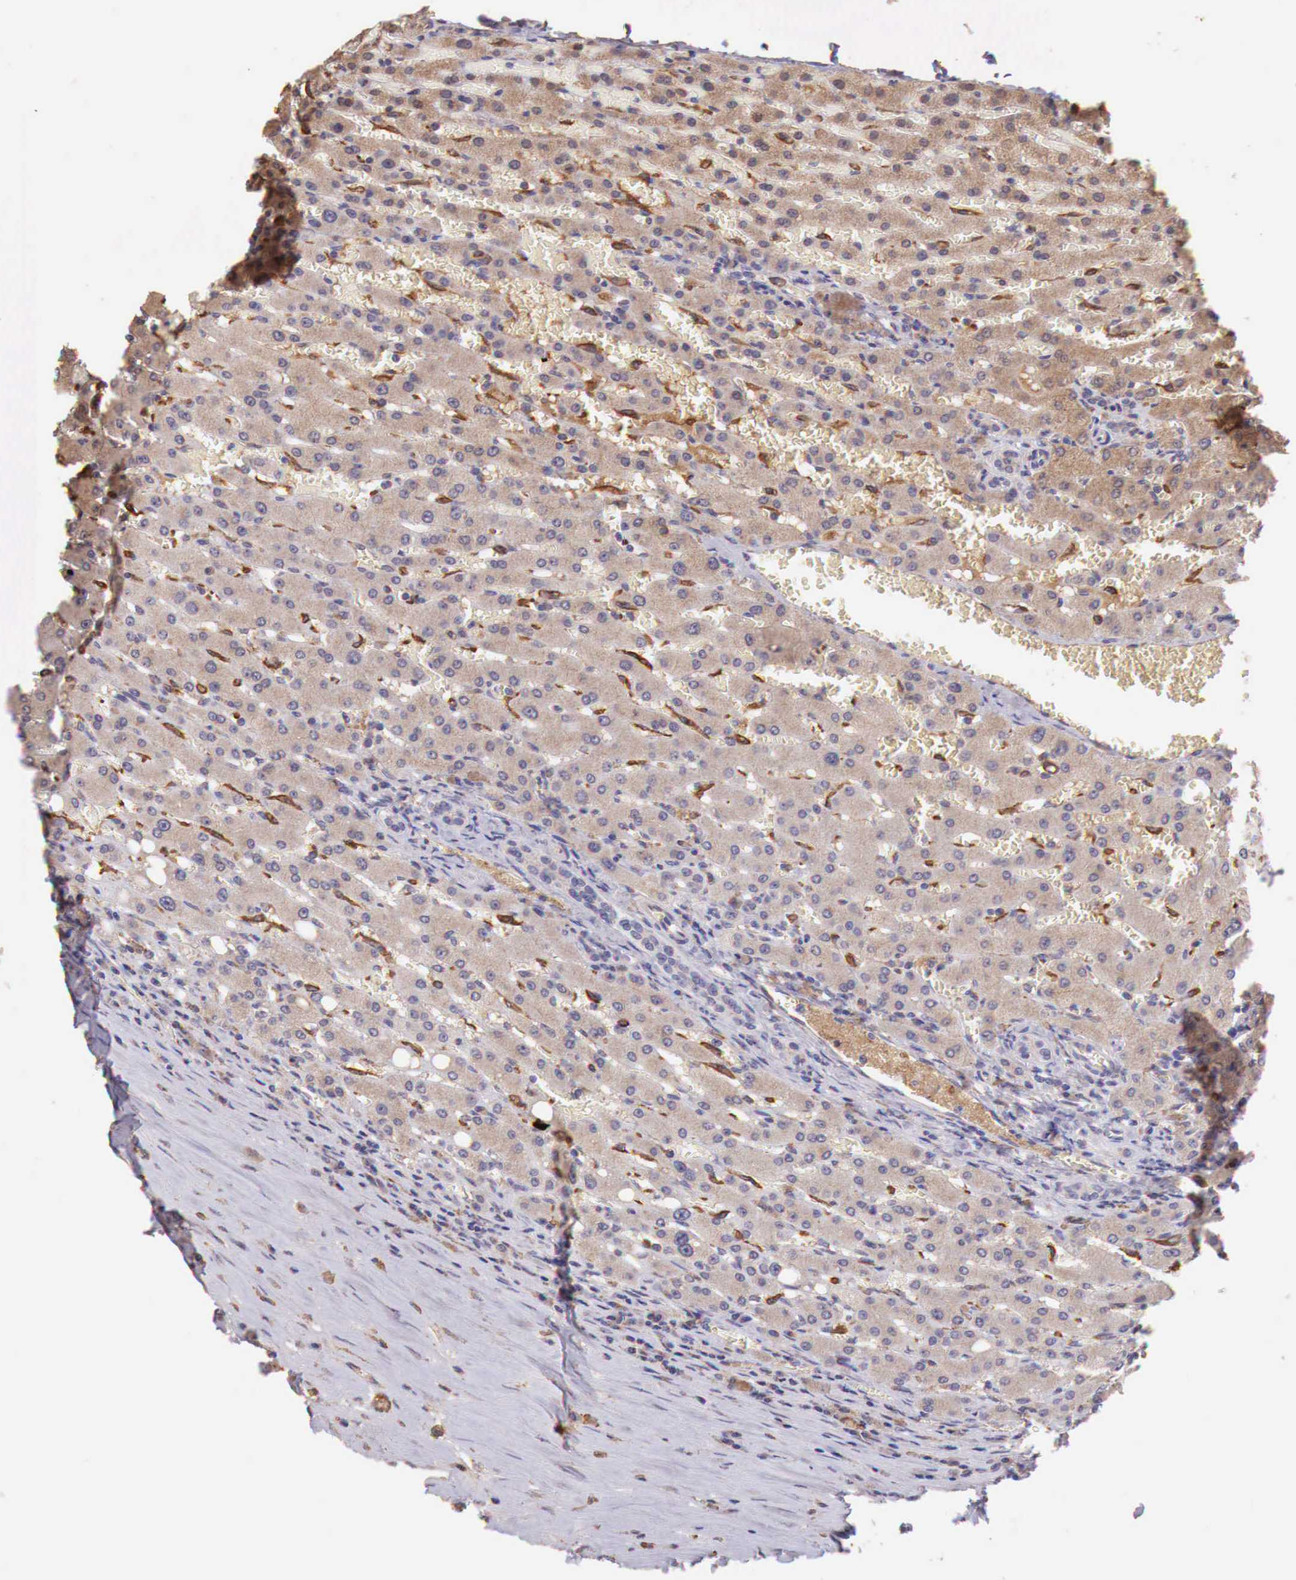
{"staining": {"intensity": "negative", "quantity": "none", "location": "none"}, "tissue": "liver", "cell_type": "Cholangiocytes", "image_type": "normal", "snomed": [{"axis": "morphology", "description": "Normal tissue, NOS"}, {"axis": "topography", "description": "Liver"}], "caption": "Cholangiocytes show no significant expression in normal liver.", "gene": "CHRDL1", "patient": {"sex": "female", "age": 30}}